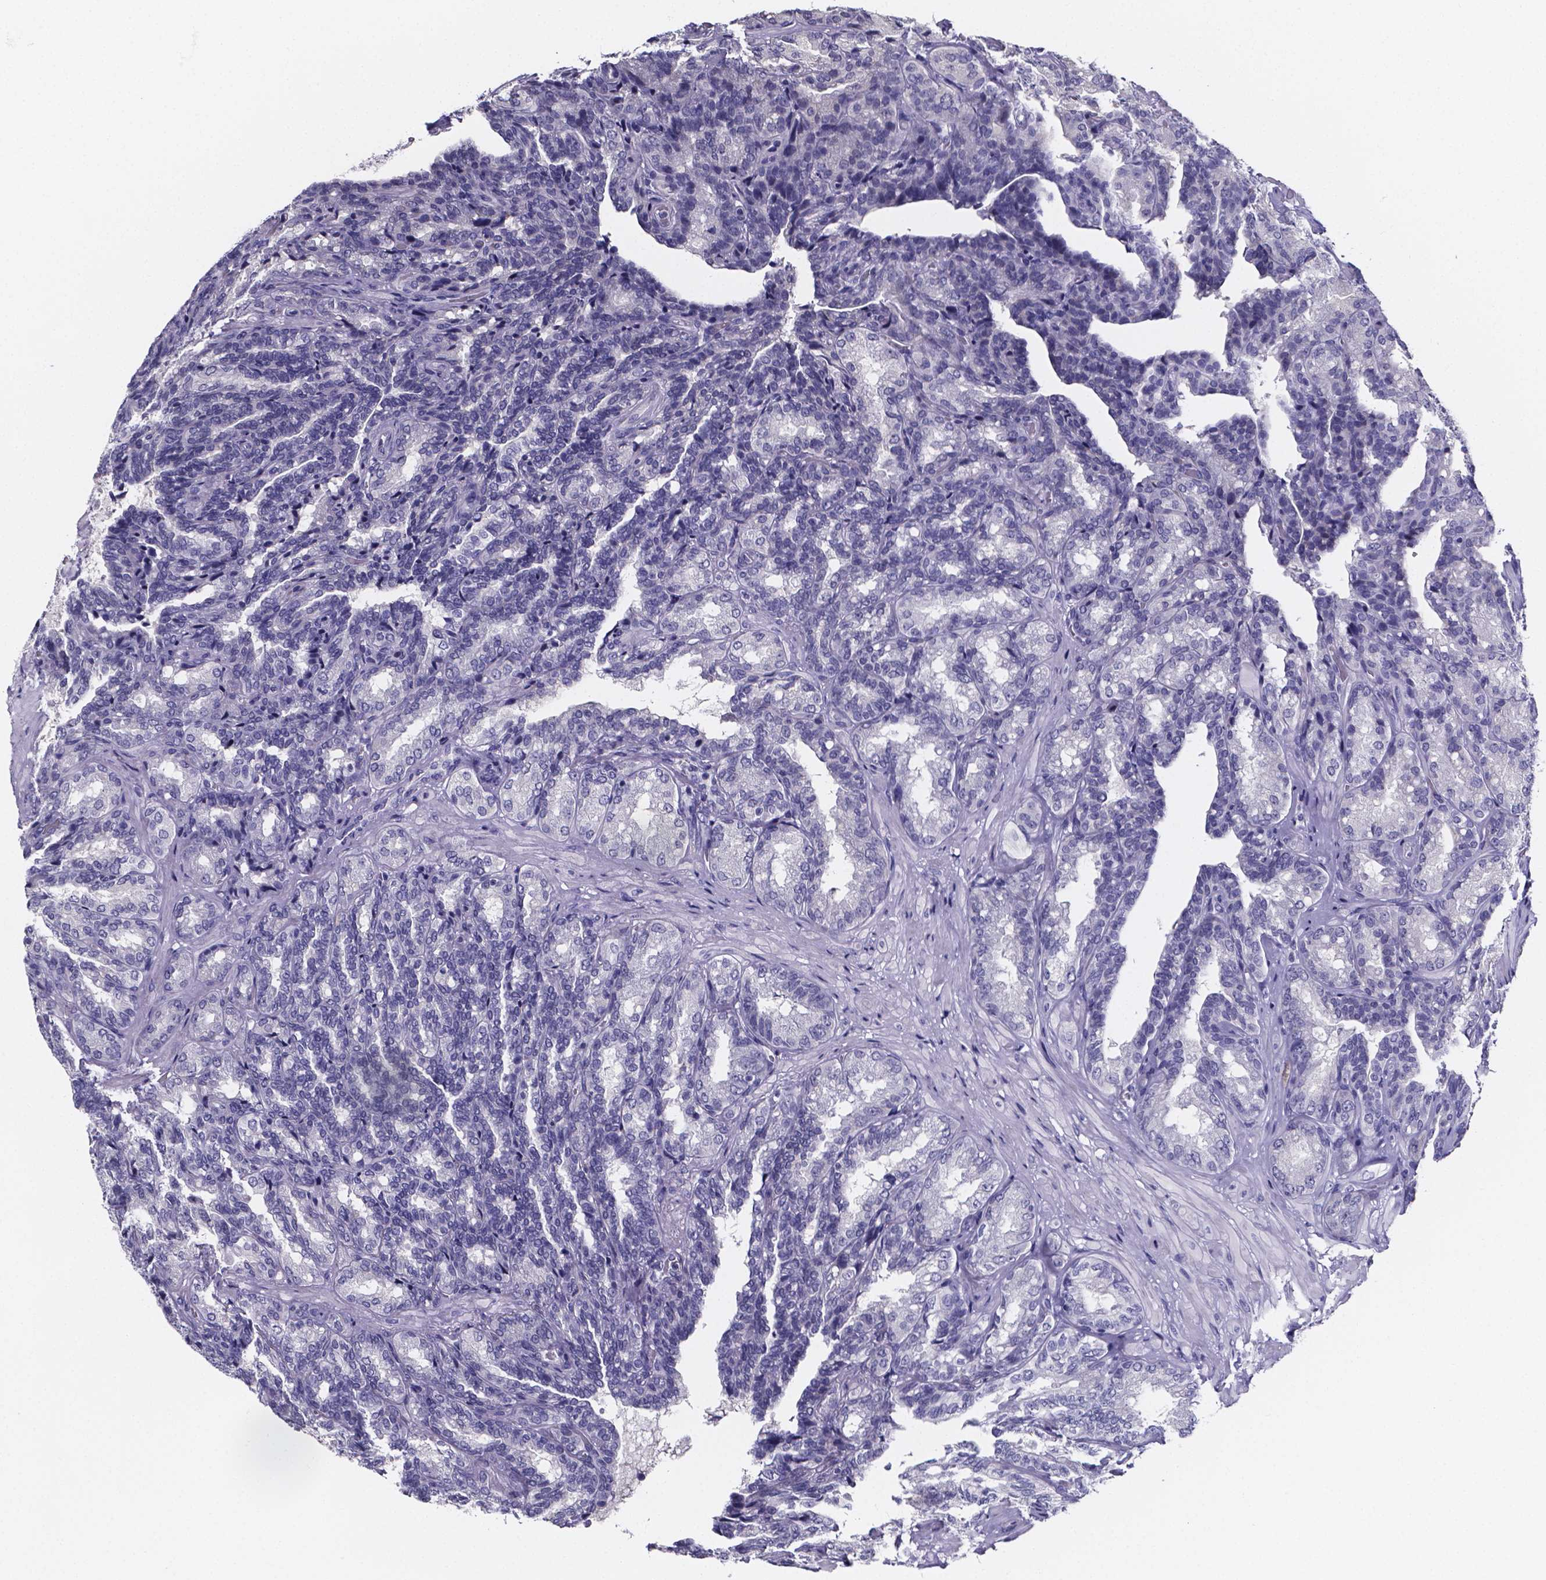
{"staining": {"intensity": "negative", "quantity": "none", "location": "none"}, "tissue": "seminal vesicle", "cell_type": "Glandular cells", "image_type": "normal", "snomed": [{"axis": "morphology", "description": "Normal tissue, NOS"}, {"axis": "topography", "description": "Seminal veicle"}], "caption": "This photomicrograph is of benign seminal vesicle stained with immunohistochemistry to label a protein in brown with the nuclei are counter-stained blue. There is no positivity in glandular cells. (Stains: DAB (3,3'-diaminobenzidine) IHC with hematoxylin counter stain, Microscopy: brightfield microscopy at high magnification).", "gene": "IZUMO1", "patient": {"sex": "male", "age": 68}}